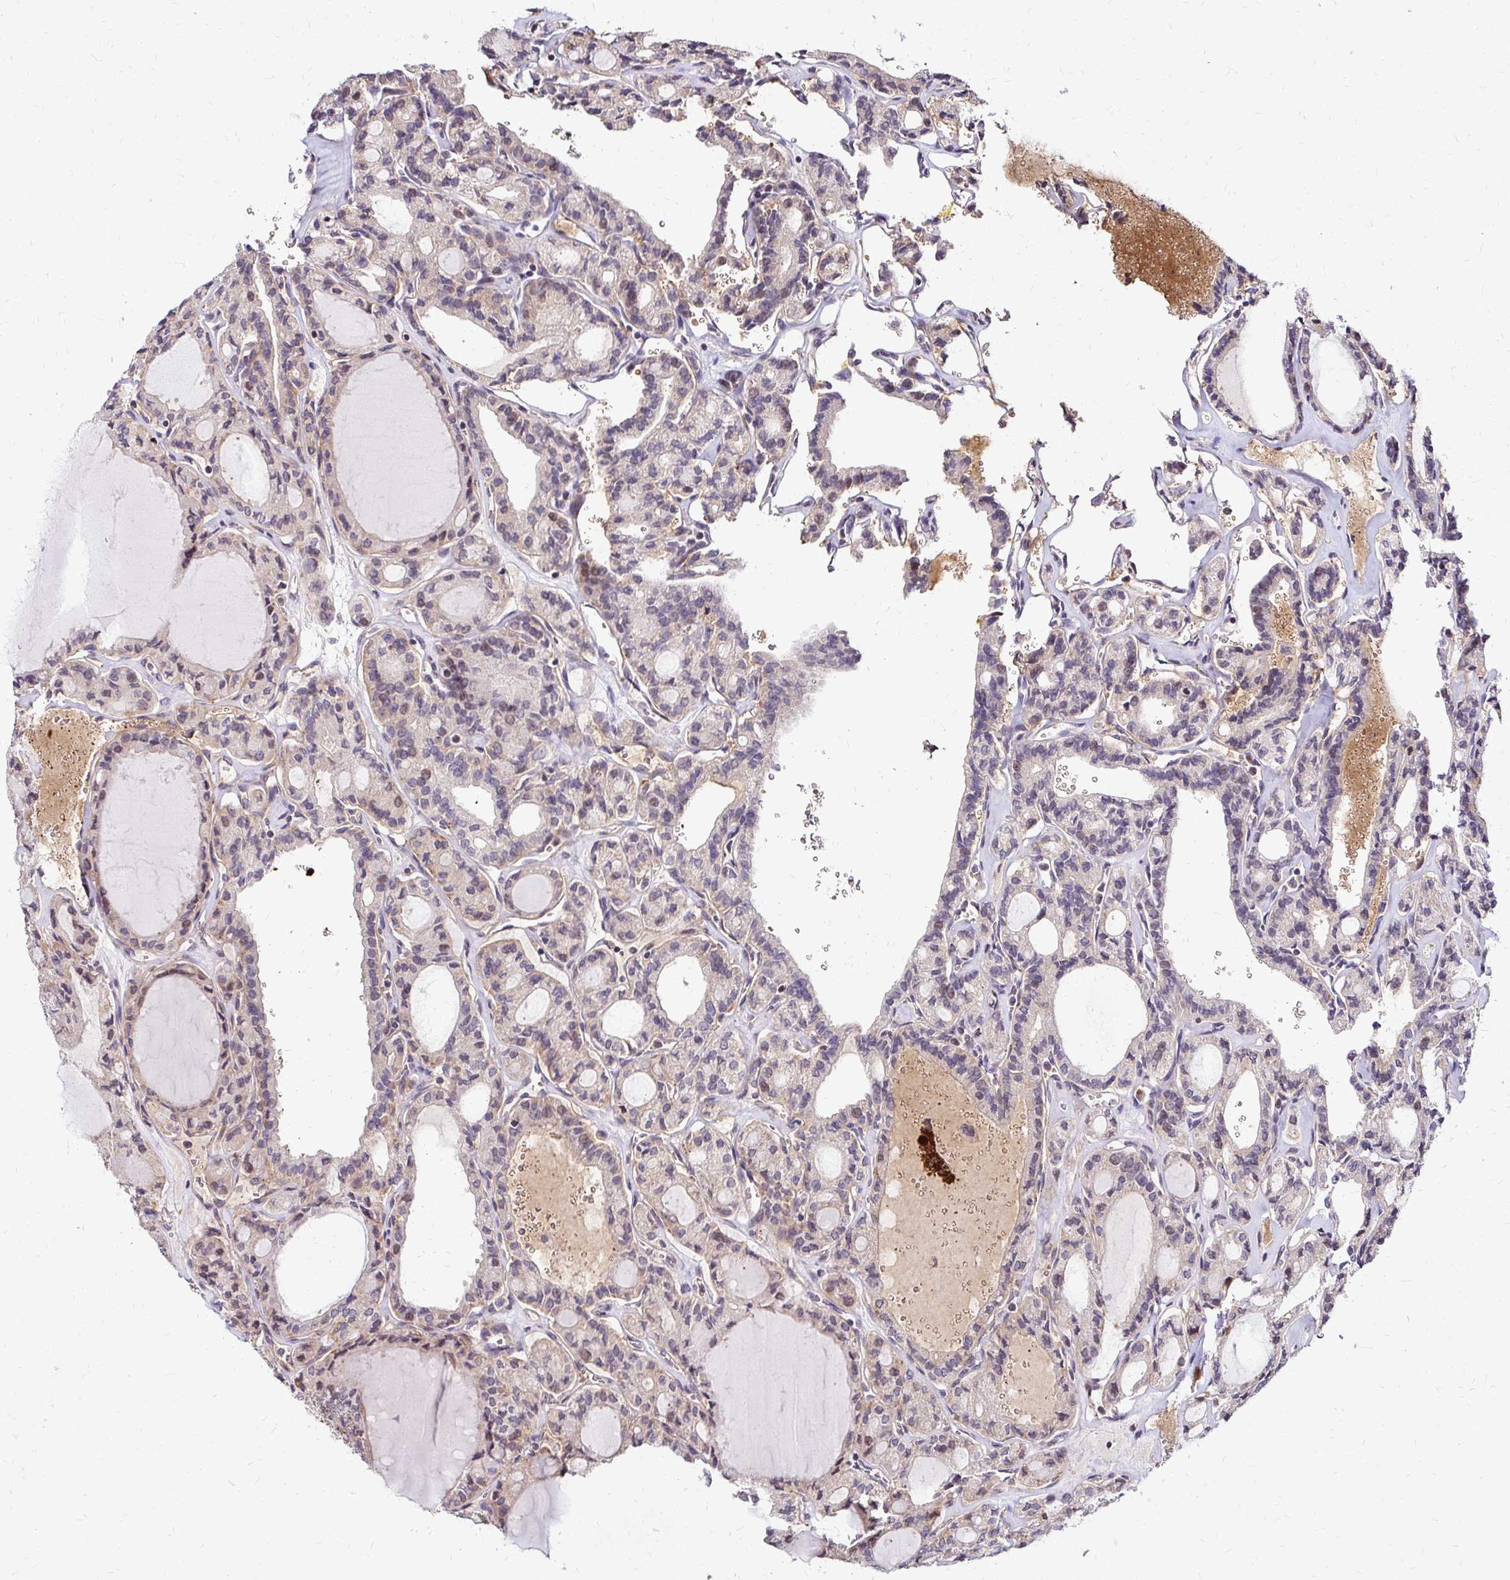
{"staining": {"intensity": "weak", "quantity": "25%-75%", "location": "cytoplasmic/membranous"}, "tissue": "thyroid cancer", "cell_type": "Tumor cells", "image_type": "cancer", "snomed": [{"axis": "morphology", "description": "Papillary adenocarcinoma, NOS"}, {"axis": "topography", "description": "Thyroid gland"}], "caption": "A photomicrograph showing weak cytoplasmic/membranous expression in approximately 25%-75% of tumor cells in thyroid papillary adenocarcinoma, as visualized by brown immunohistochemical staining.", "gene": "IDUA", "patient": {"sex": "male", "age": 87}}